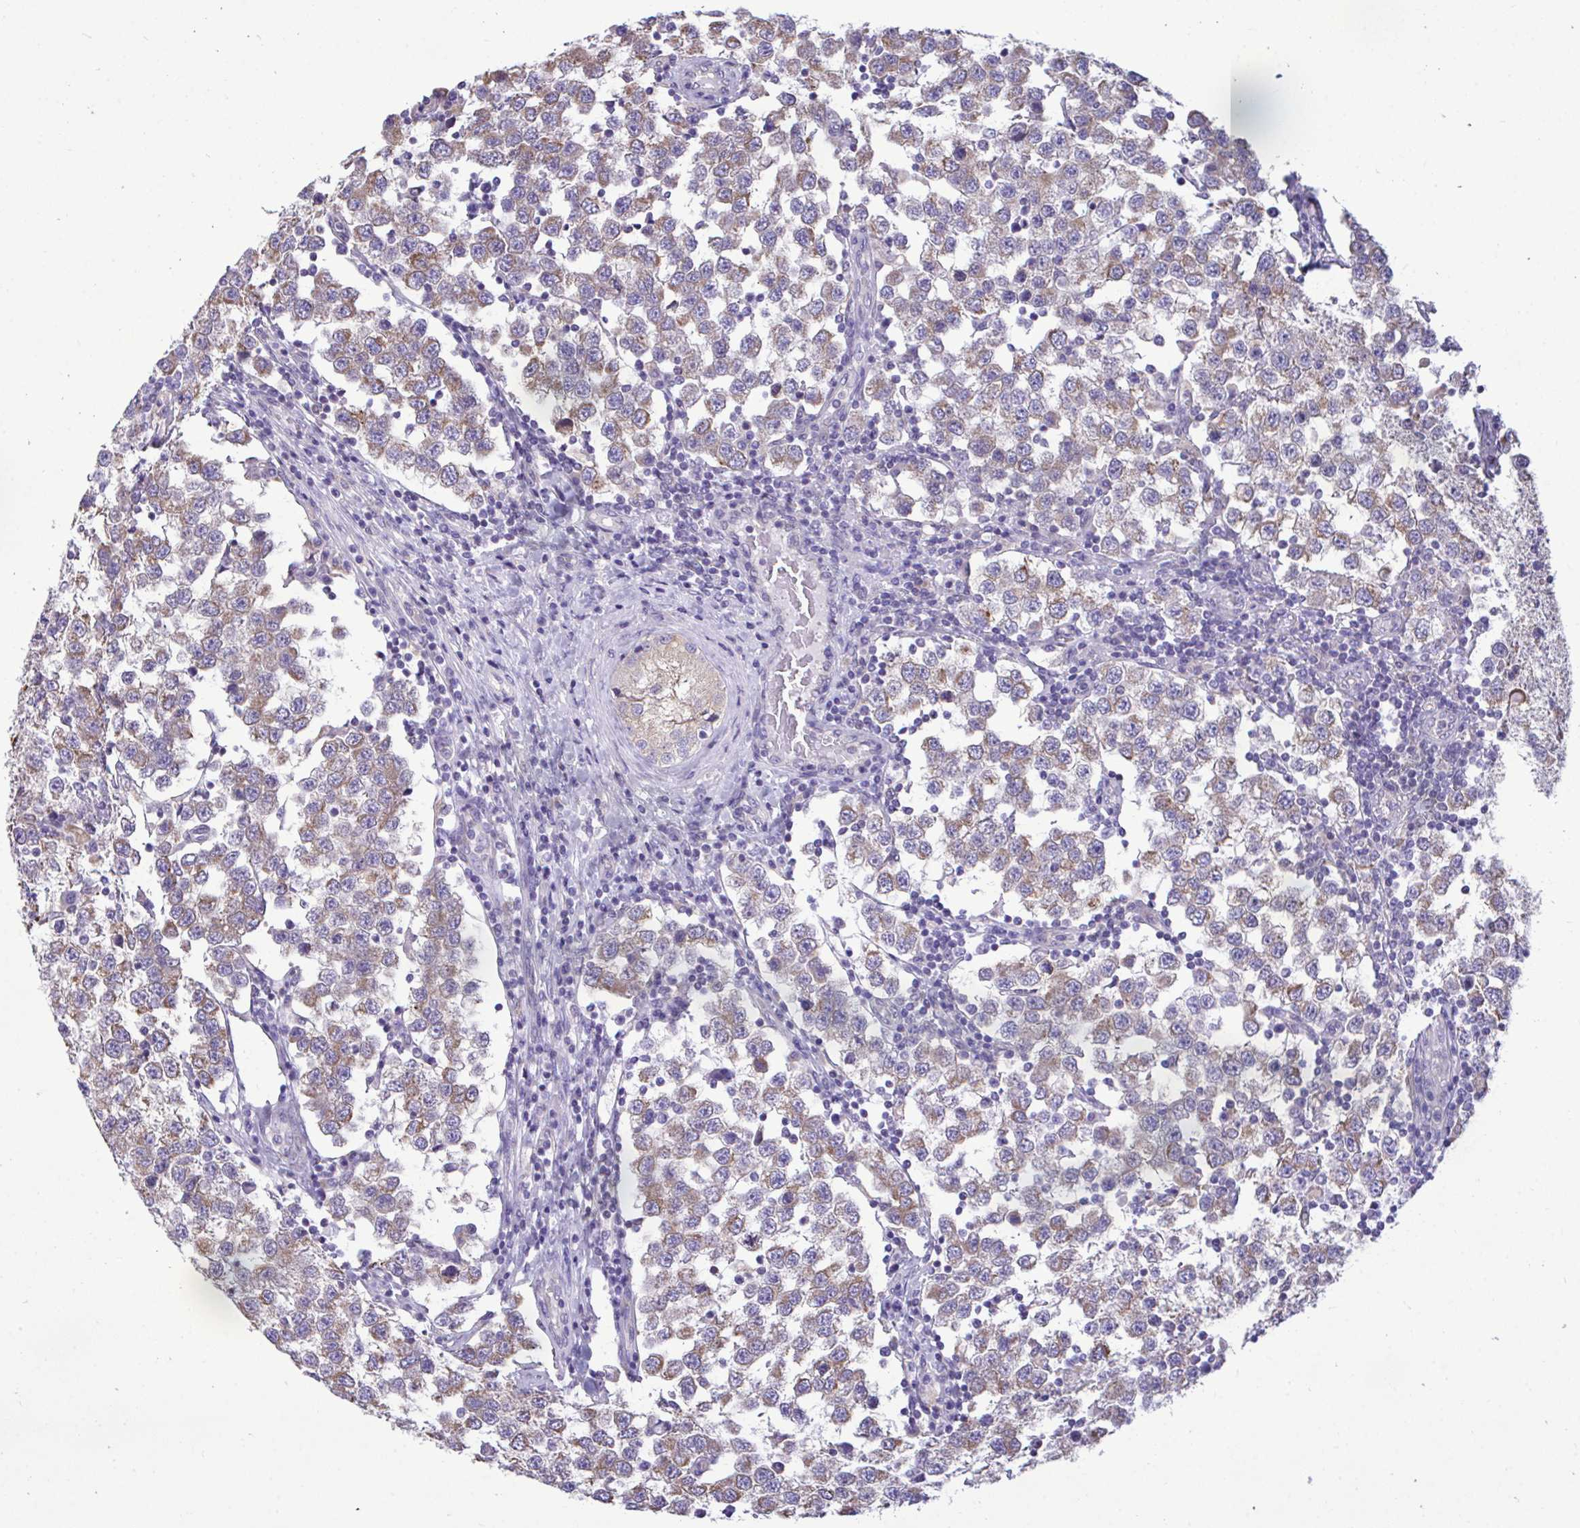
{"staining": {"intensity": "weak", "quantity": ">75%", "location": "cytoplasmic/membranous"}, "tissue": "testis cancer", "cell_type": "Tumor cells", "image_type": "cancer", "snomed": [{"axis": "morphology", "description": "Seminoma, NOS"}, {"axis": "topography", "description": "Testis"}], "caption": "Testis seminoma tissue demonstrates weak cytoplasmic/membranous expression in about >75% of tumor cells", "gene": "PIGK", "patient": {"sex": "male", "age": 34}}